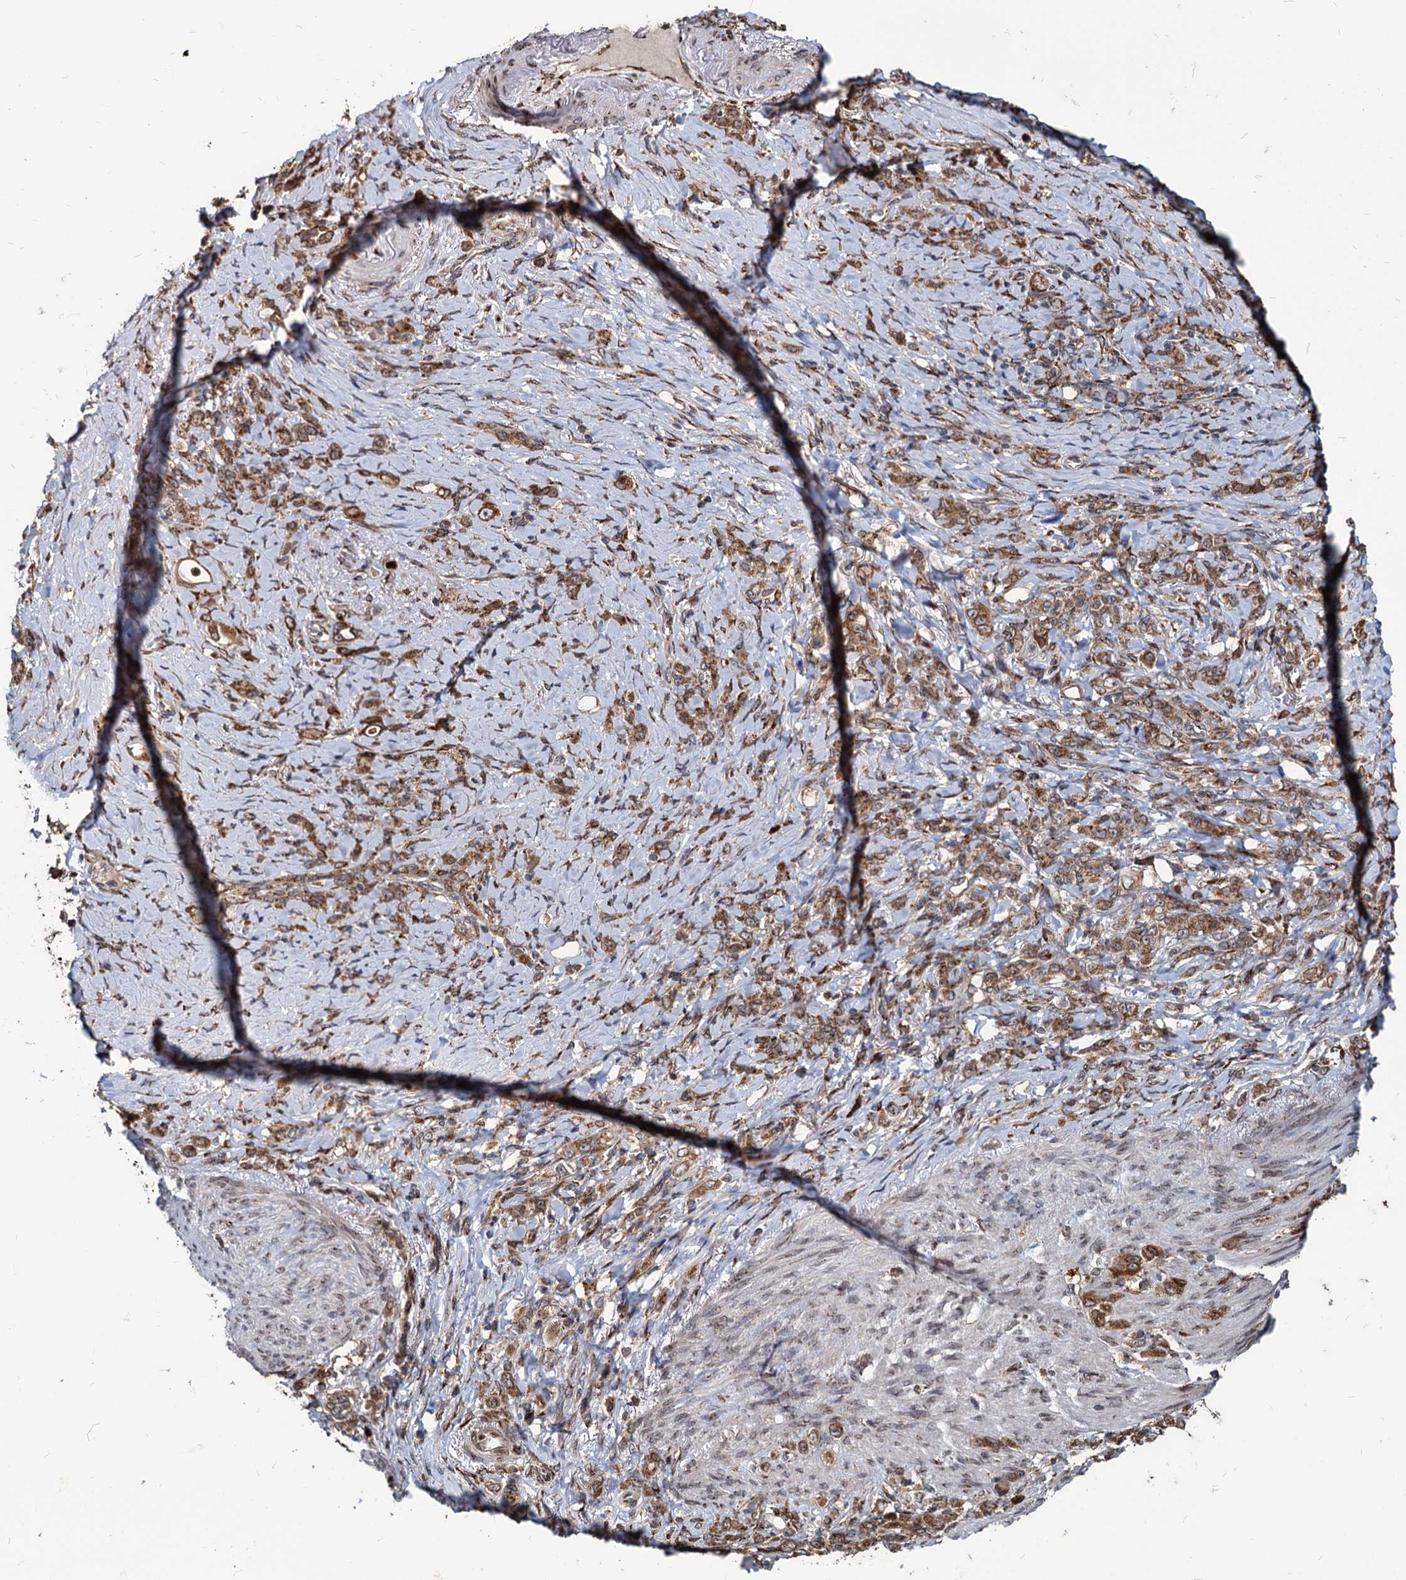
{"staining": {"intensity": "moderate", "quantity": ">75%", "location": "cytoplasmic/membranous"}, "tissue": "stomach cancer", "cell_type": "Tumor cells", "image_type": "cancer", "snomed": [{"axis": "morphology", "description": "Adenocarcinoma, NOS"}, {"axis": "topography", "description": "Stomach"}], "caption": "Moderate cytoplasmic/membranous protein staining is appreciated in about >75% of tumor cells in stomach cancer (adenocarcinoma). The staining is performed using DAB (3,3'-diaminobenzidine) brown chromogen to label protein expression. The nuclei are counter-stained blue using hematoxylin.", "gene": "SAAL1", "patient": {"sex": "female", "age": 79}}